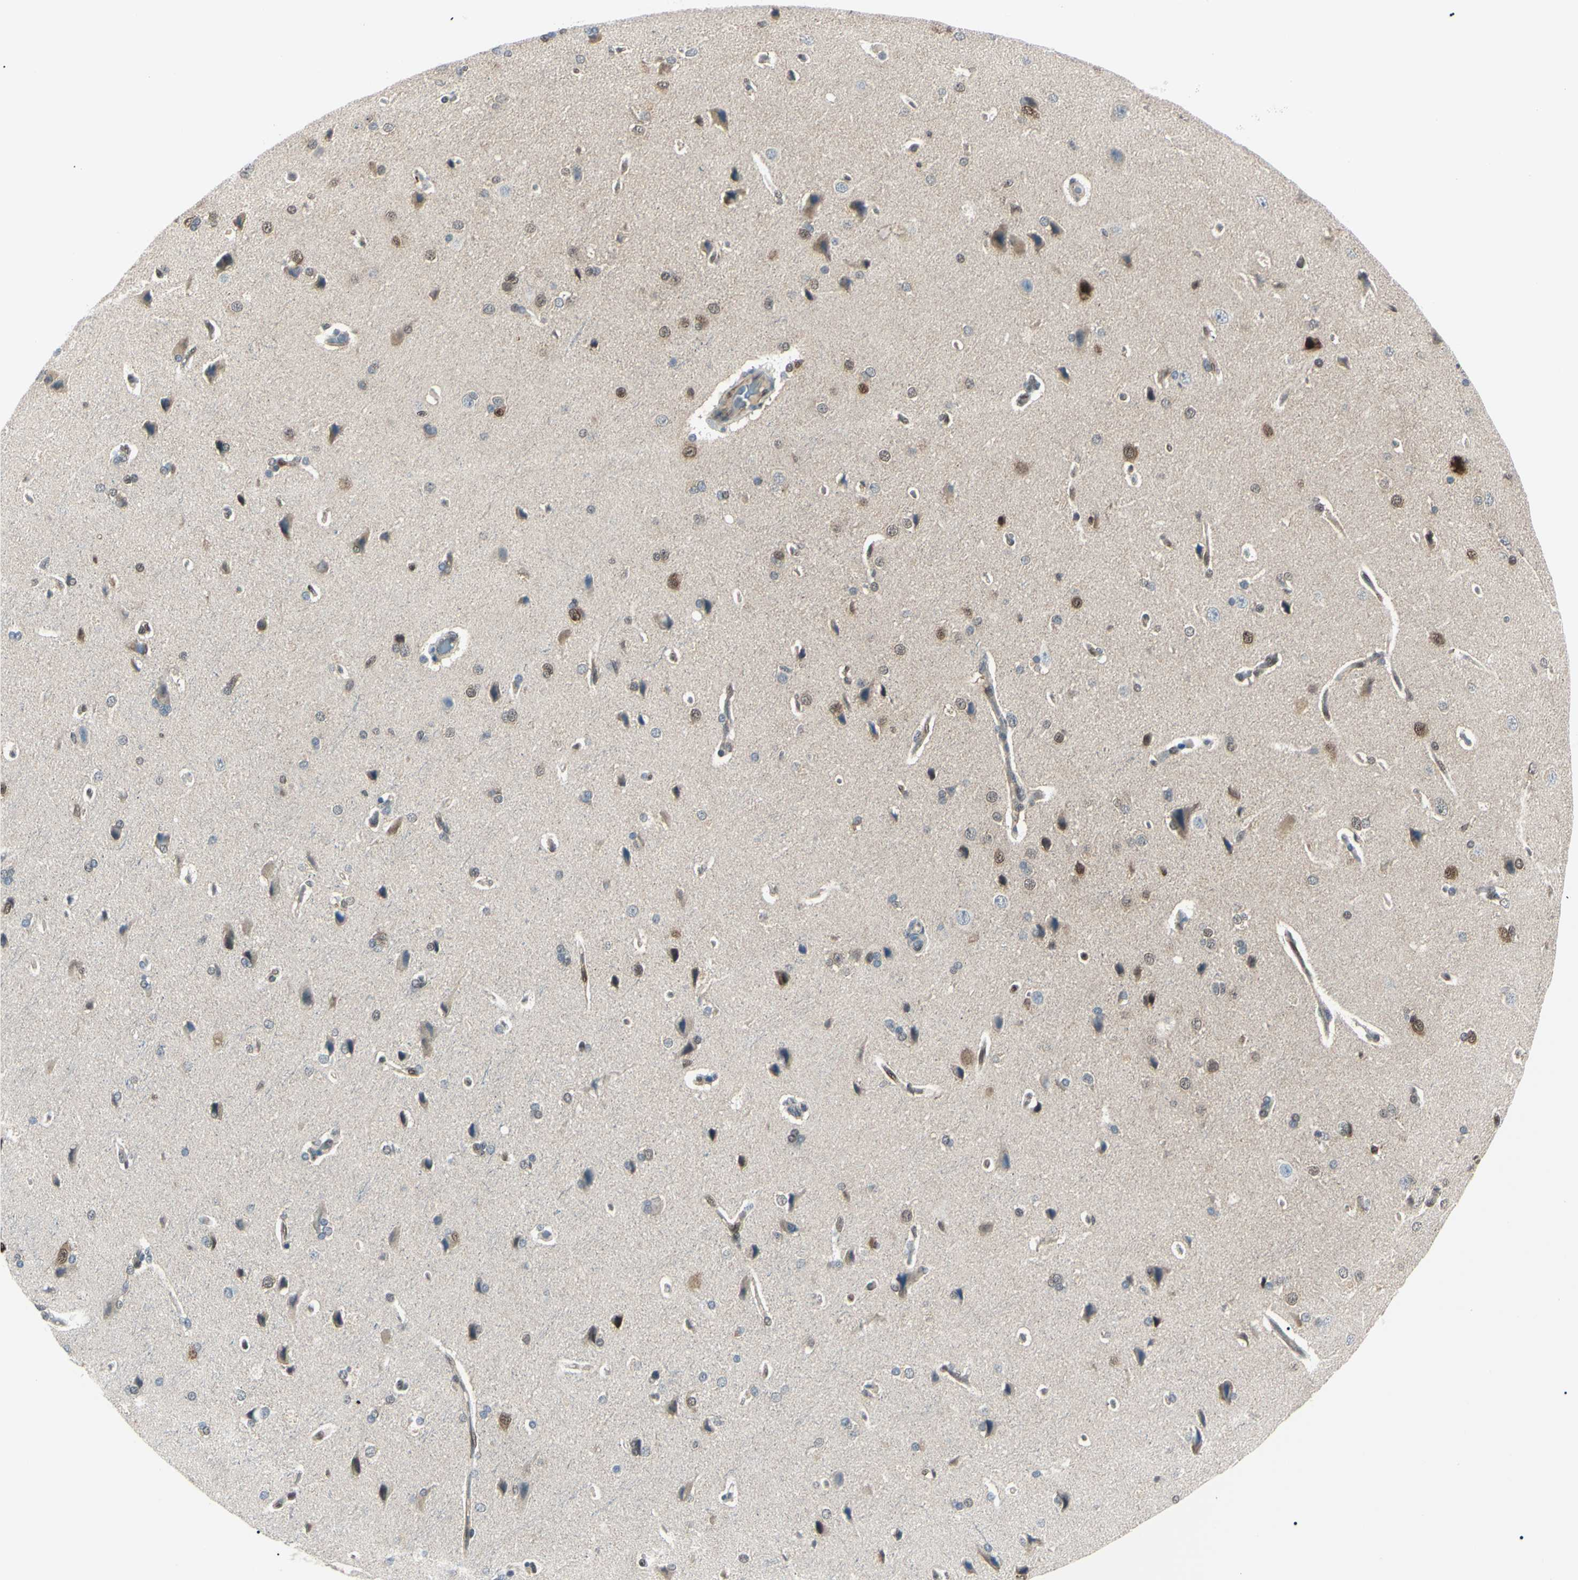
{"staining": {"intensity": "weak", "quantity": ">75%", "location": "cytoplasmic/membranous"}, "tissue": "cerebral cortex", "cell_type": "Endothelial cells", "image_type": "normal", "snomed": [{"axis": "morphology", "description": "Normal tissue, NOS"}, {"axis": "topography", "description": "Cerebral cortex"}], "caption": "Unremarkable cerebral cortex exhibits weak cytoplasmic/membranous expression in about >75% of endothelial cells.", "gene": "PGK1", "patient": {"sex": "male", "age": 62}}